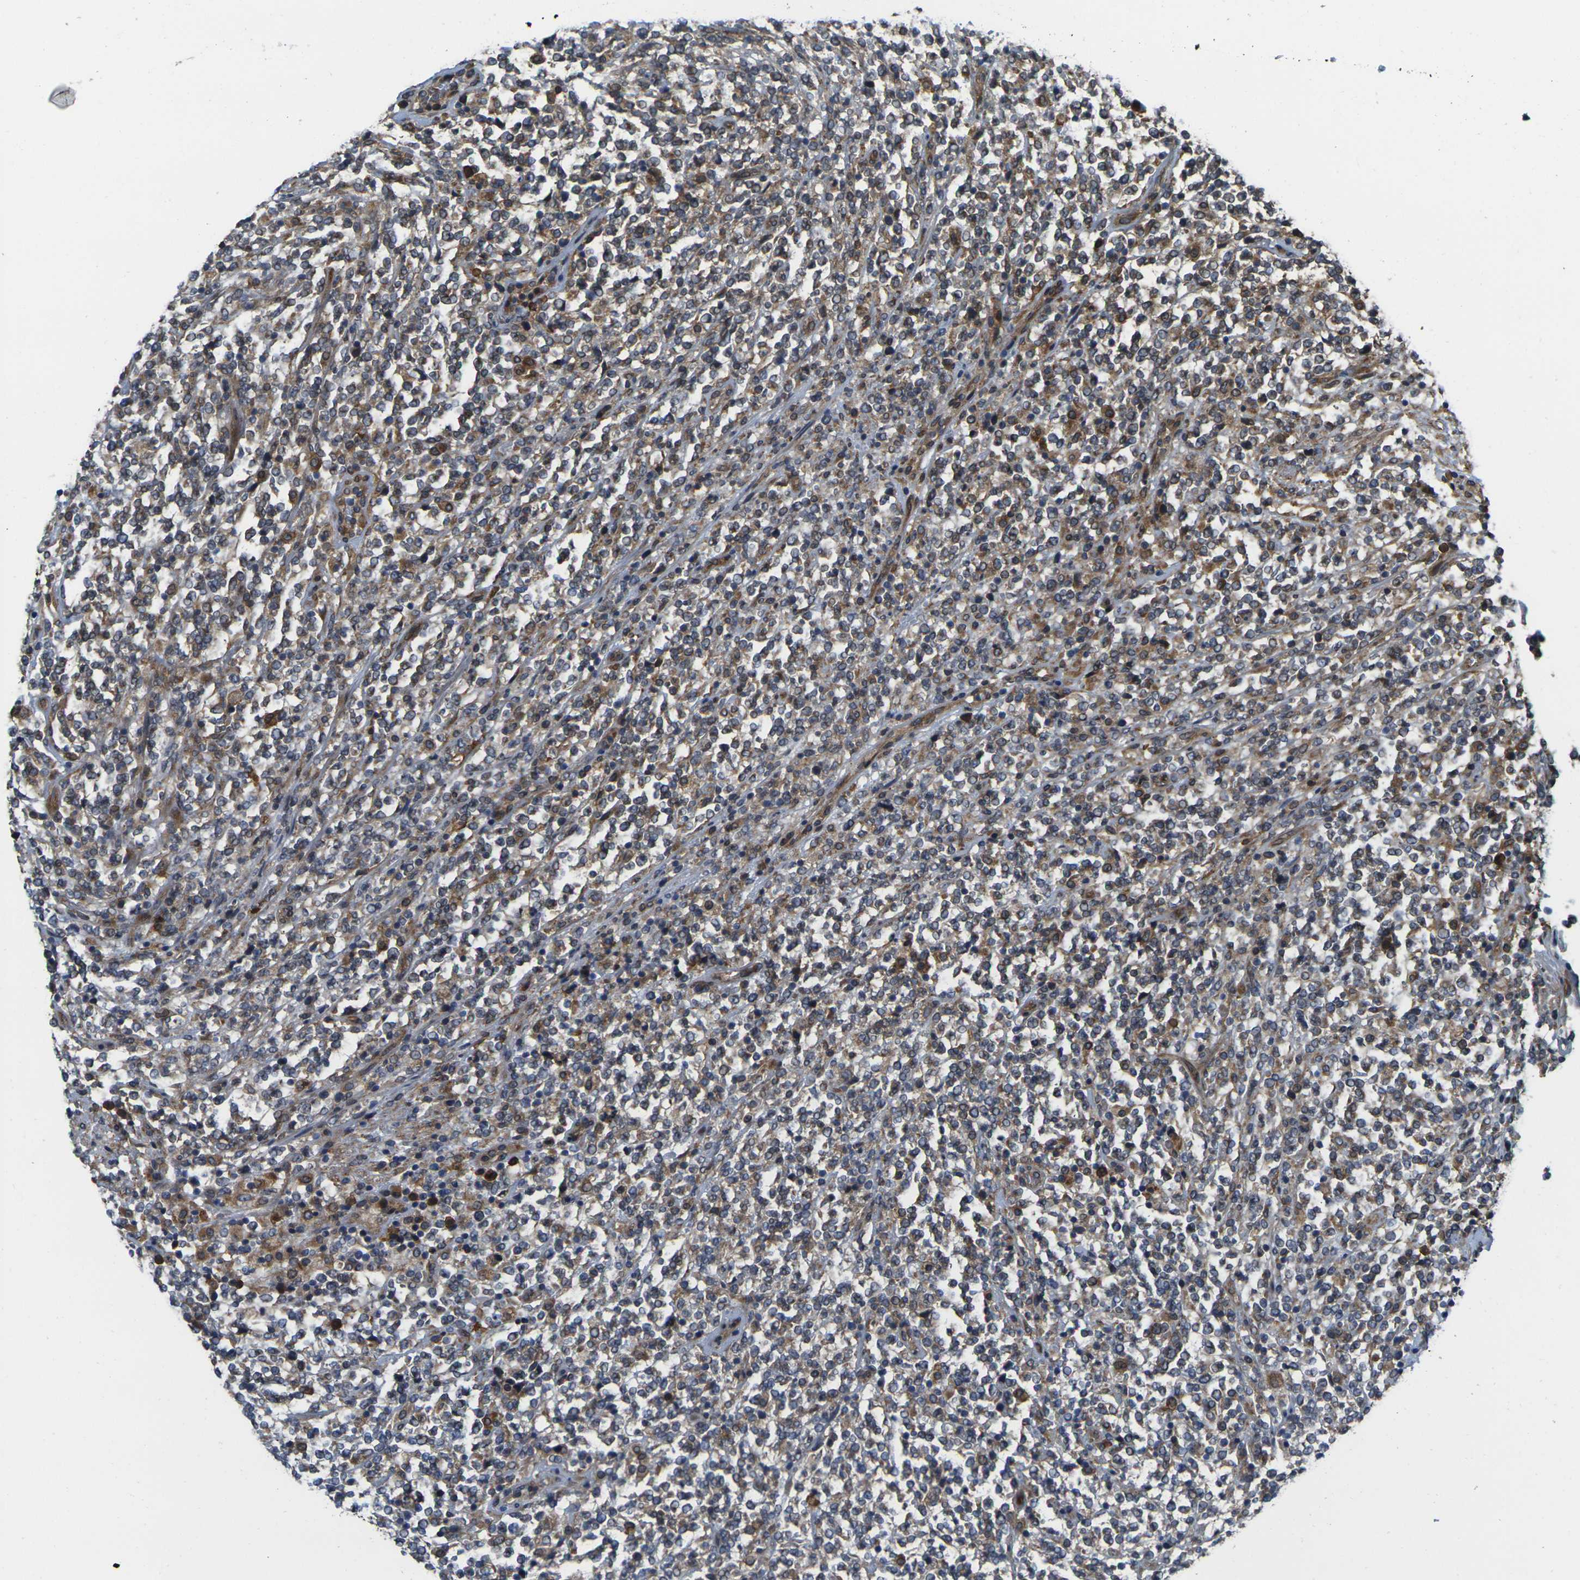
{"staining": {"intensity": "moderate", "quantity": "25%-75%", "location": "cytoplasmic/membranous"}, "tissue": "lymphoma", "cell_type": "Tumor cells", "image_type": "cancer", "snomed": [{"axis": "morphology", "description": "Malignant lymphoma, non-Hodgkin's type, High grade"}, {"axis": "topography", "description": "Soft tissue"}], "caption": "This image displays immunohistochemistry staining of human high-grade malignant lymphoma, non-Hodgkin's type, with medium moderate cytoplasmic/membranous staining in about 25%-75% of tumor cells.", "gene": "FZD1", "patient": {"sex": "male", "age": 18}}